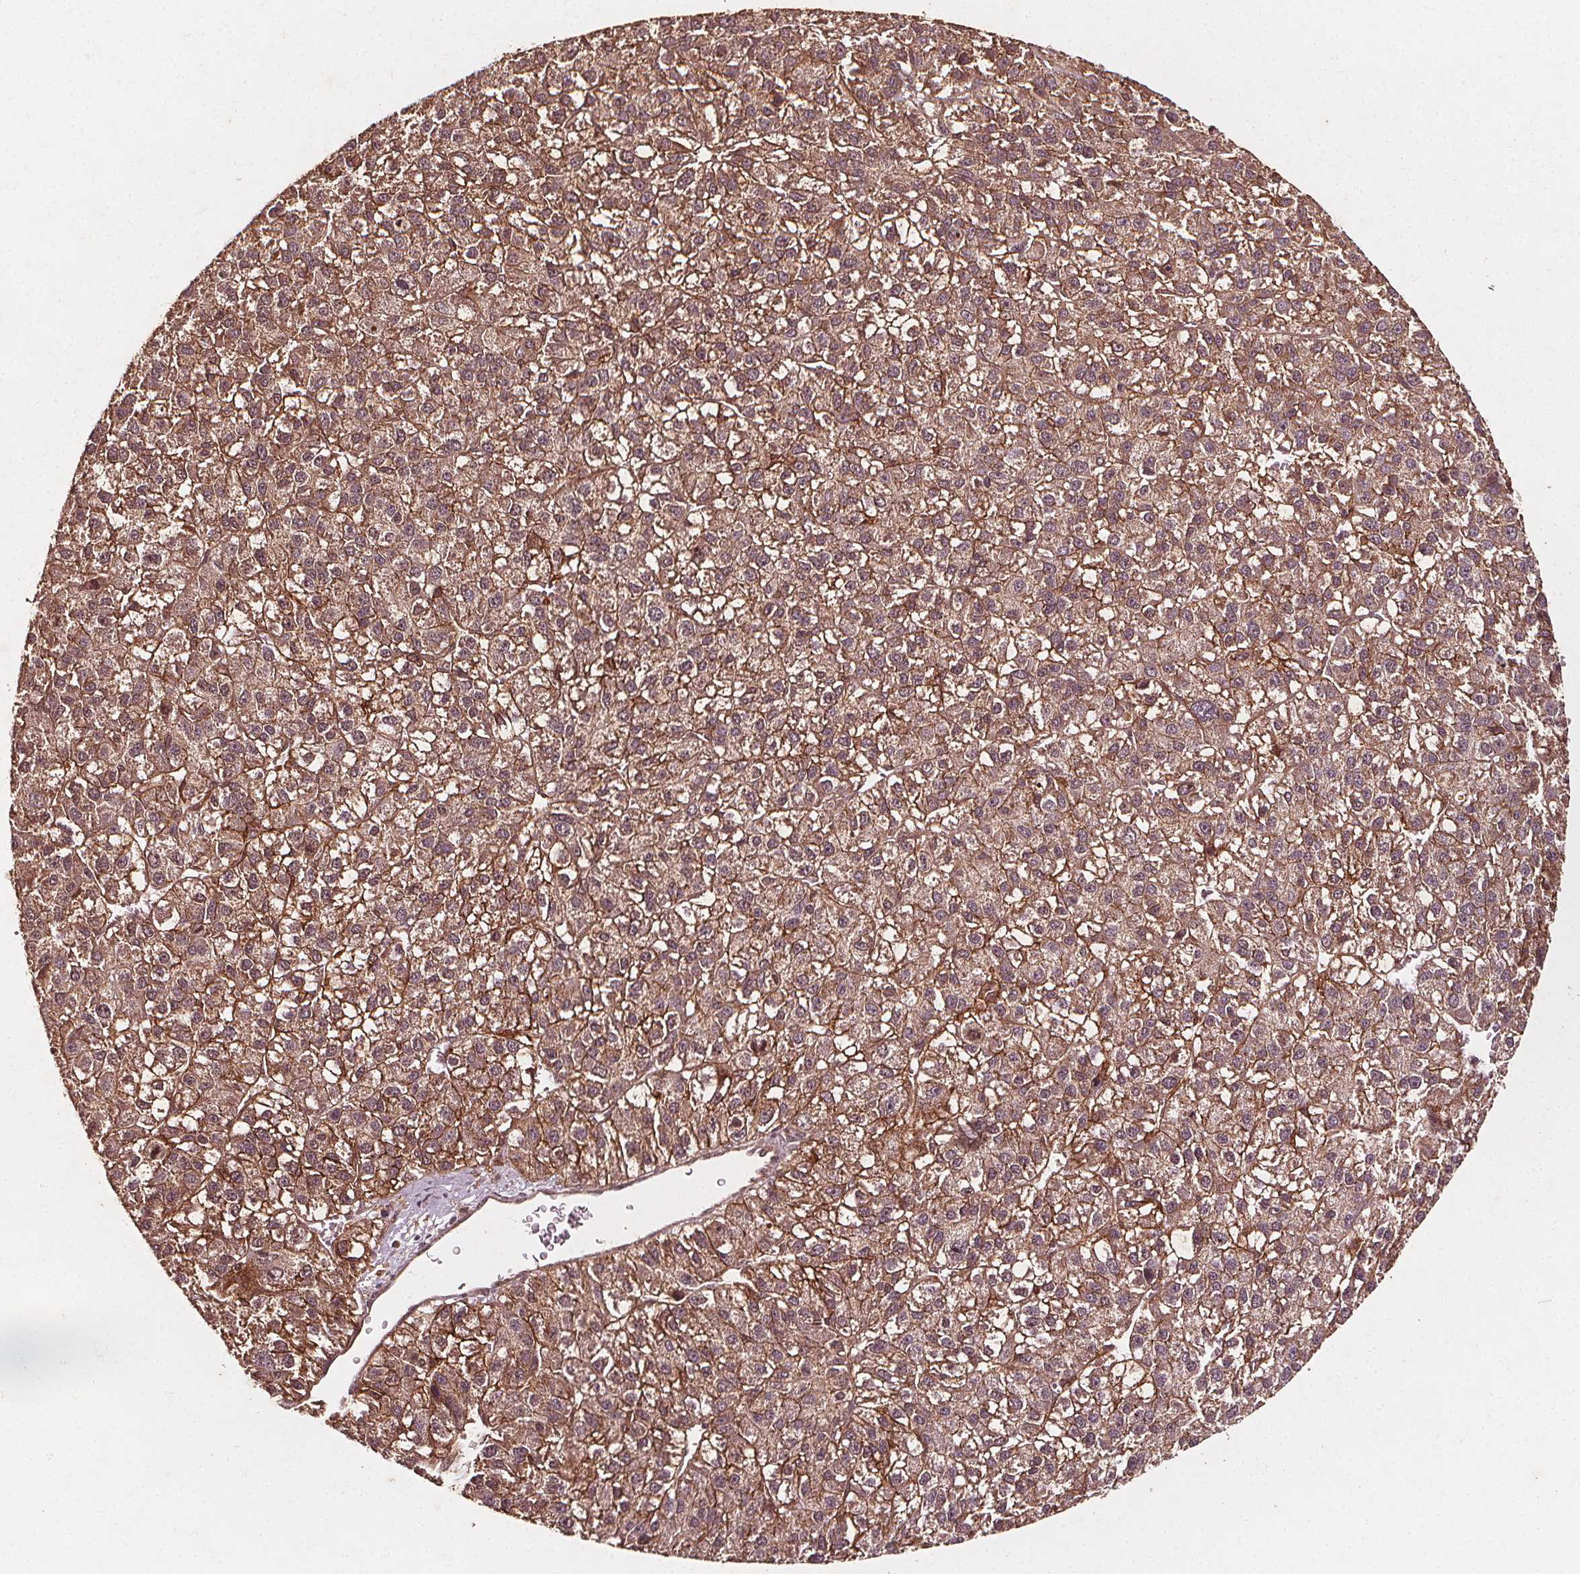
{"staining": {"intensity": "moderate", "quantity": ">75%", "location": "cytoplasmic/membranous"}, "tissue": "liver cancer", "cell_type": "Tumor cells", "image_type": "cancer", "snomed": [{"axis": "morphology", "description": "Carcinoma, Hepatocellular, NOS"}, {"axis": "topography", "description": "Liver"}], "caption": "Immunohistochemistry micrograph of neoplastic tissue: human liver cancer (hepatocellular carcinoma) stained using immunohistochemistry (IHC) reveals medium levels of moderate protein expression localized specifically in the cytoplasmic/membranous of tumor cells, appearing as a cytoplasmic/membranous brown color.", "gene": "ABCA1", "patient": {"sex": "female", "age": 70}}